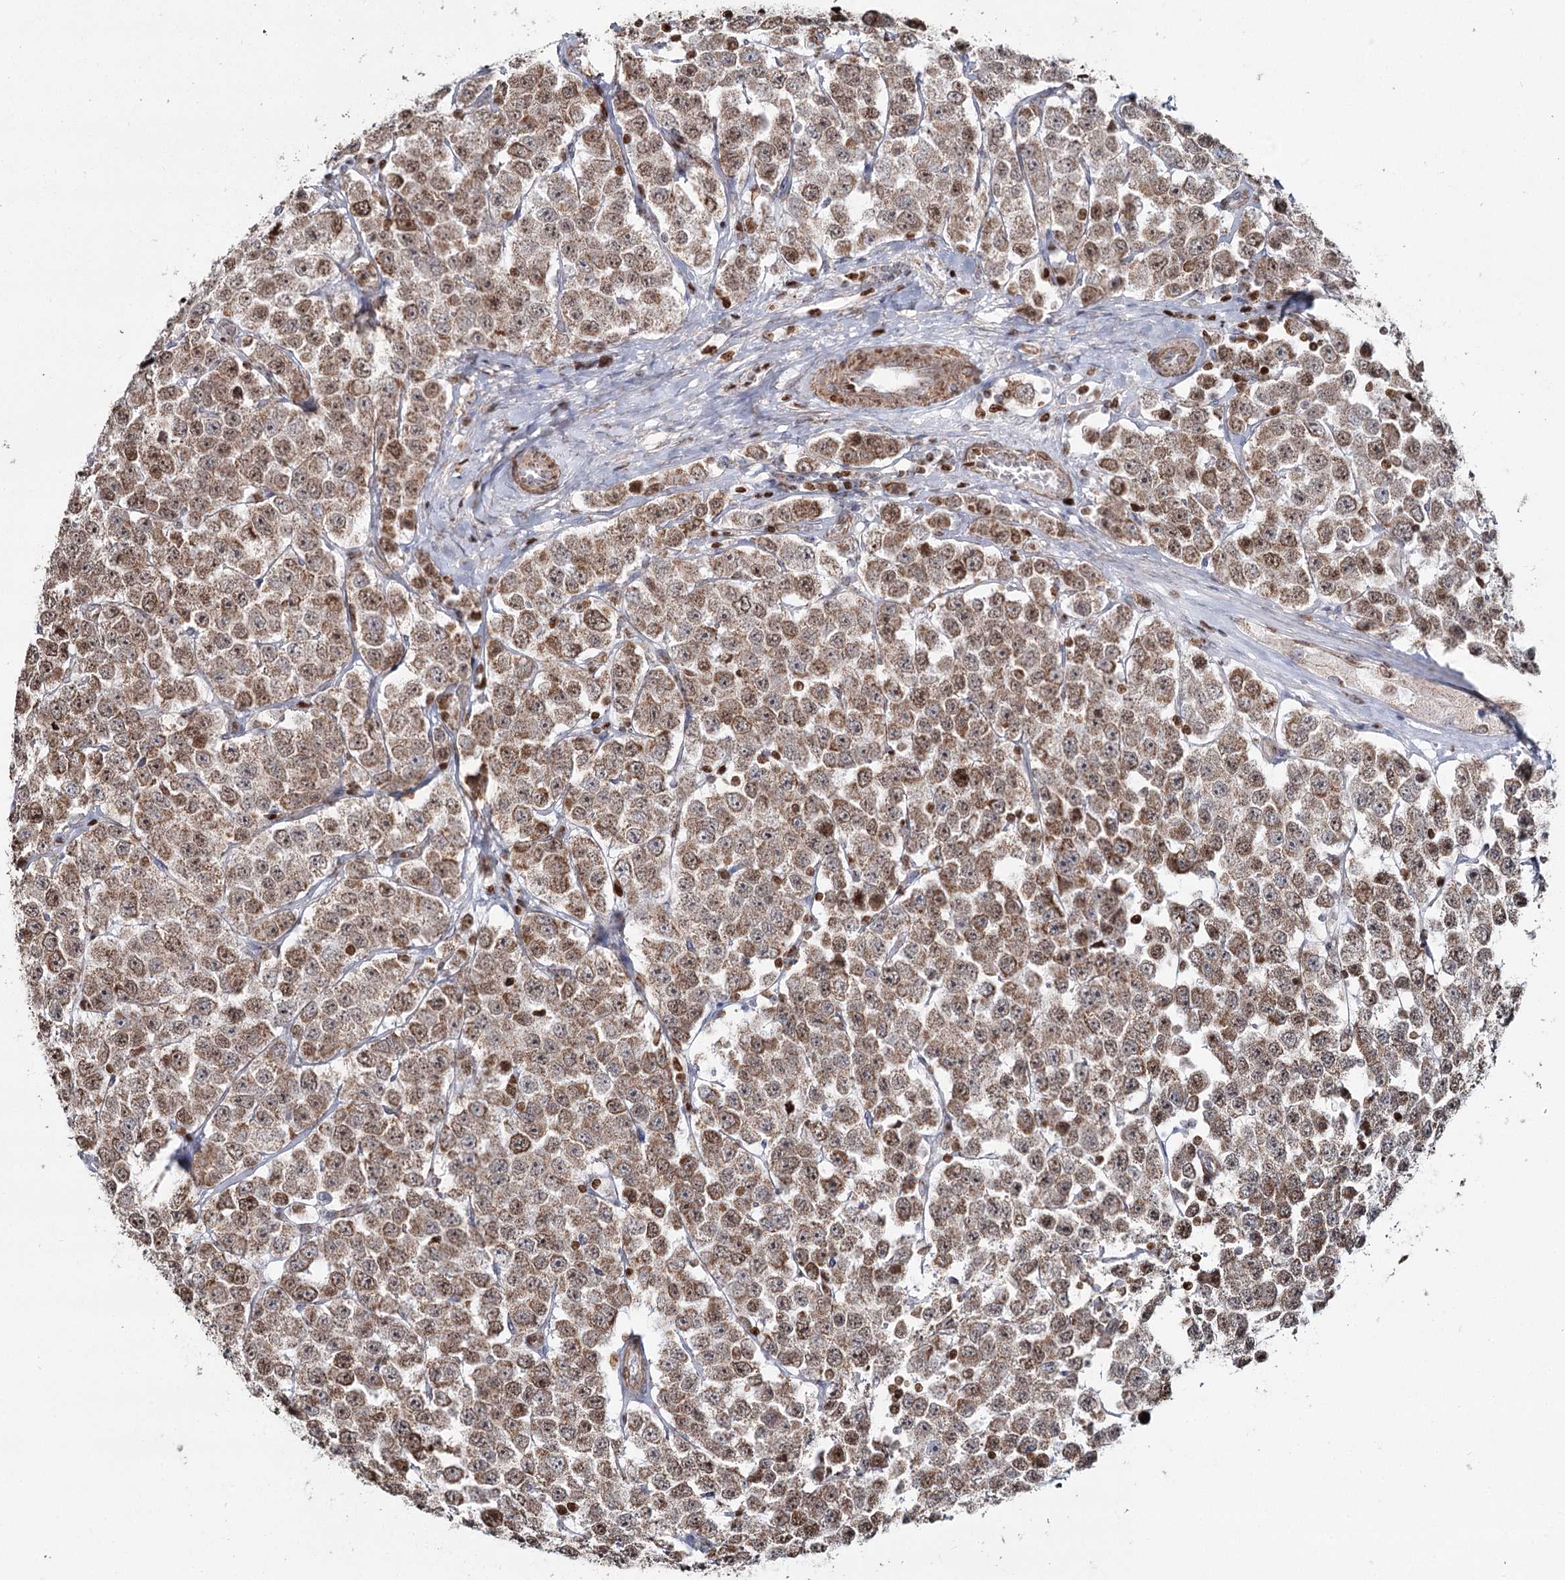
{"staining": {"intensity": "moderate", "quantity": ">75%", "location": "cytoplasmic/membranous,nuclear"}, "tissue": "testis cancer", "cell_type": "Tumor cells", "image_type": "cancer", "snomed": [{"axis": "morphology", "description": "Seminoma, NOS"}, {"axis": "topography", "description": "Testis"}], "caption": "Protein staining of testis seminoma tissue reveals moderate cytoplasmic/membranous and nuclear positivity in approximately >75% of tumor cells.", "gene": "PDHX", "patient": {"sex": "male", "age": 28}}